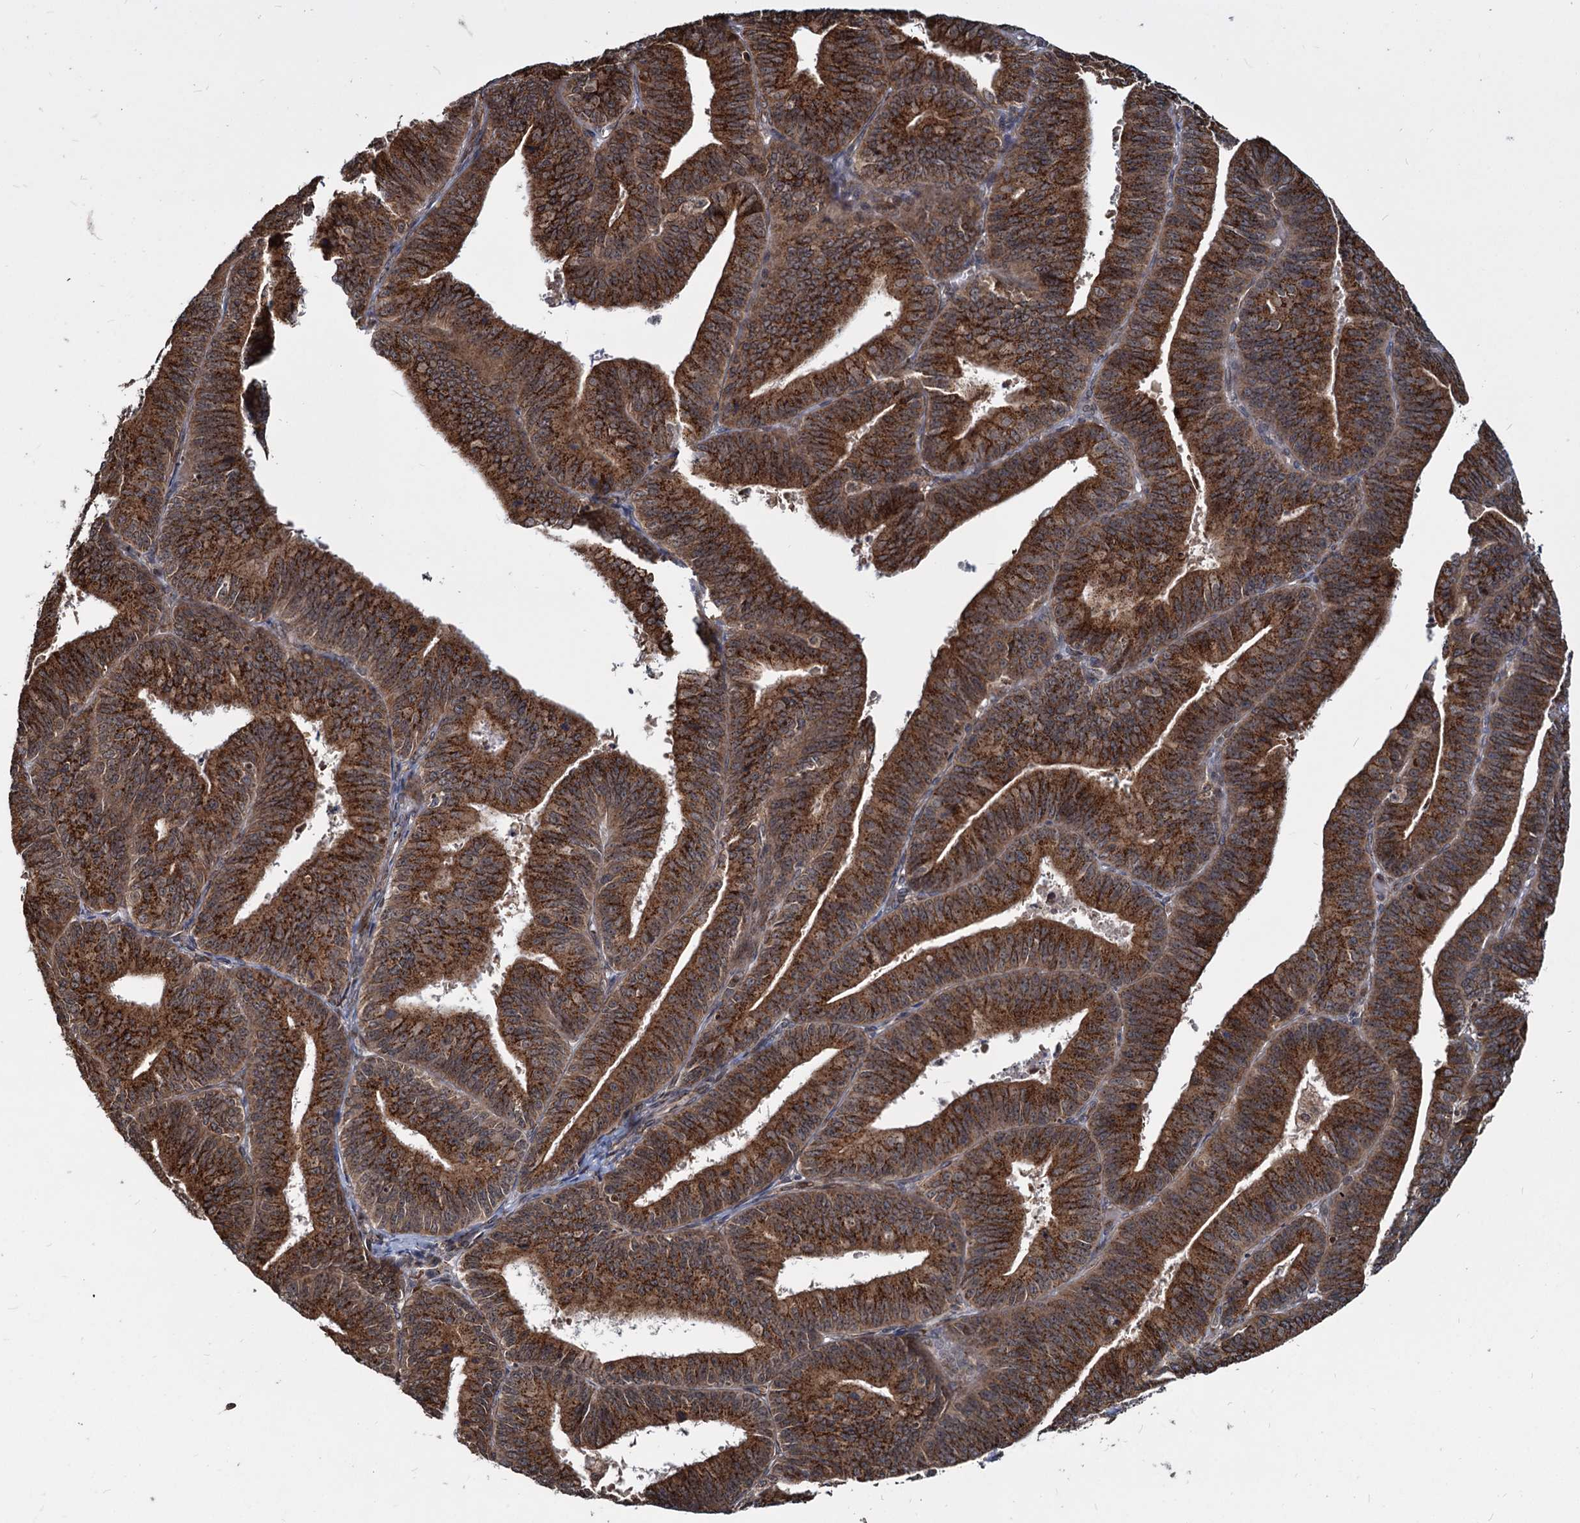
{"staining": {"intensity": "strong", "quantity": ">75%", "location": "cytoplasmic/membranous"}, "tissue": "endometrial cancer", "cell_type": "Tumor cells", "image_type": "cancer", "snomed": [{"axis": "morphology", "description": "Adenocarcinoma, NOS"}, {"axis": "topography", "description": "Endometrium"}], "caption": "Tumor cells exhibit strong cytoplasmic/membranous positivity in approximately >75% of cells in endometrial adenocarcinoma.", "gene": "SAAL1", "patient": {"sex": "female", "age": 73}}